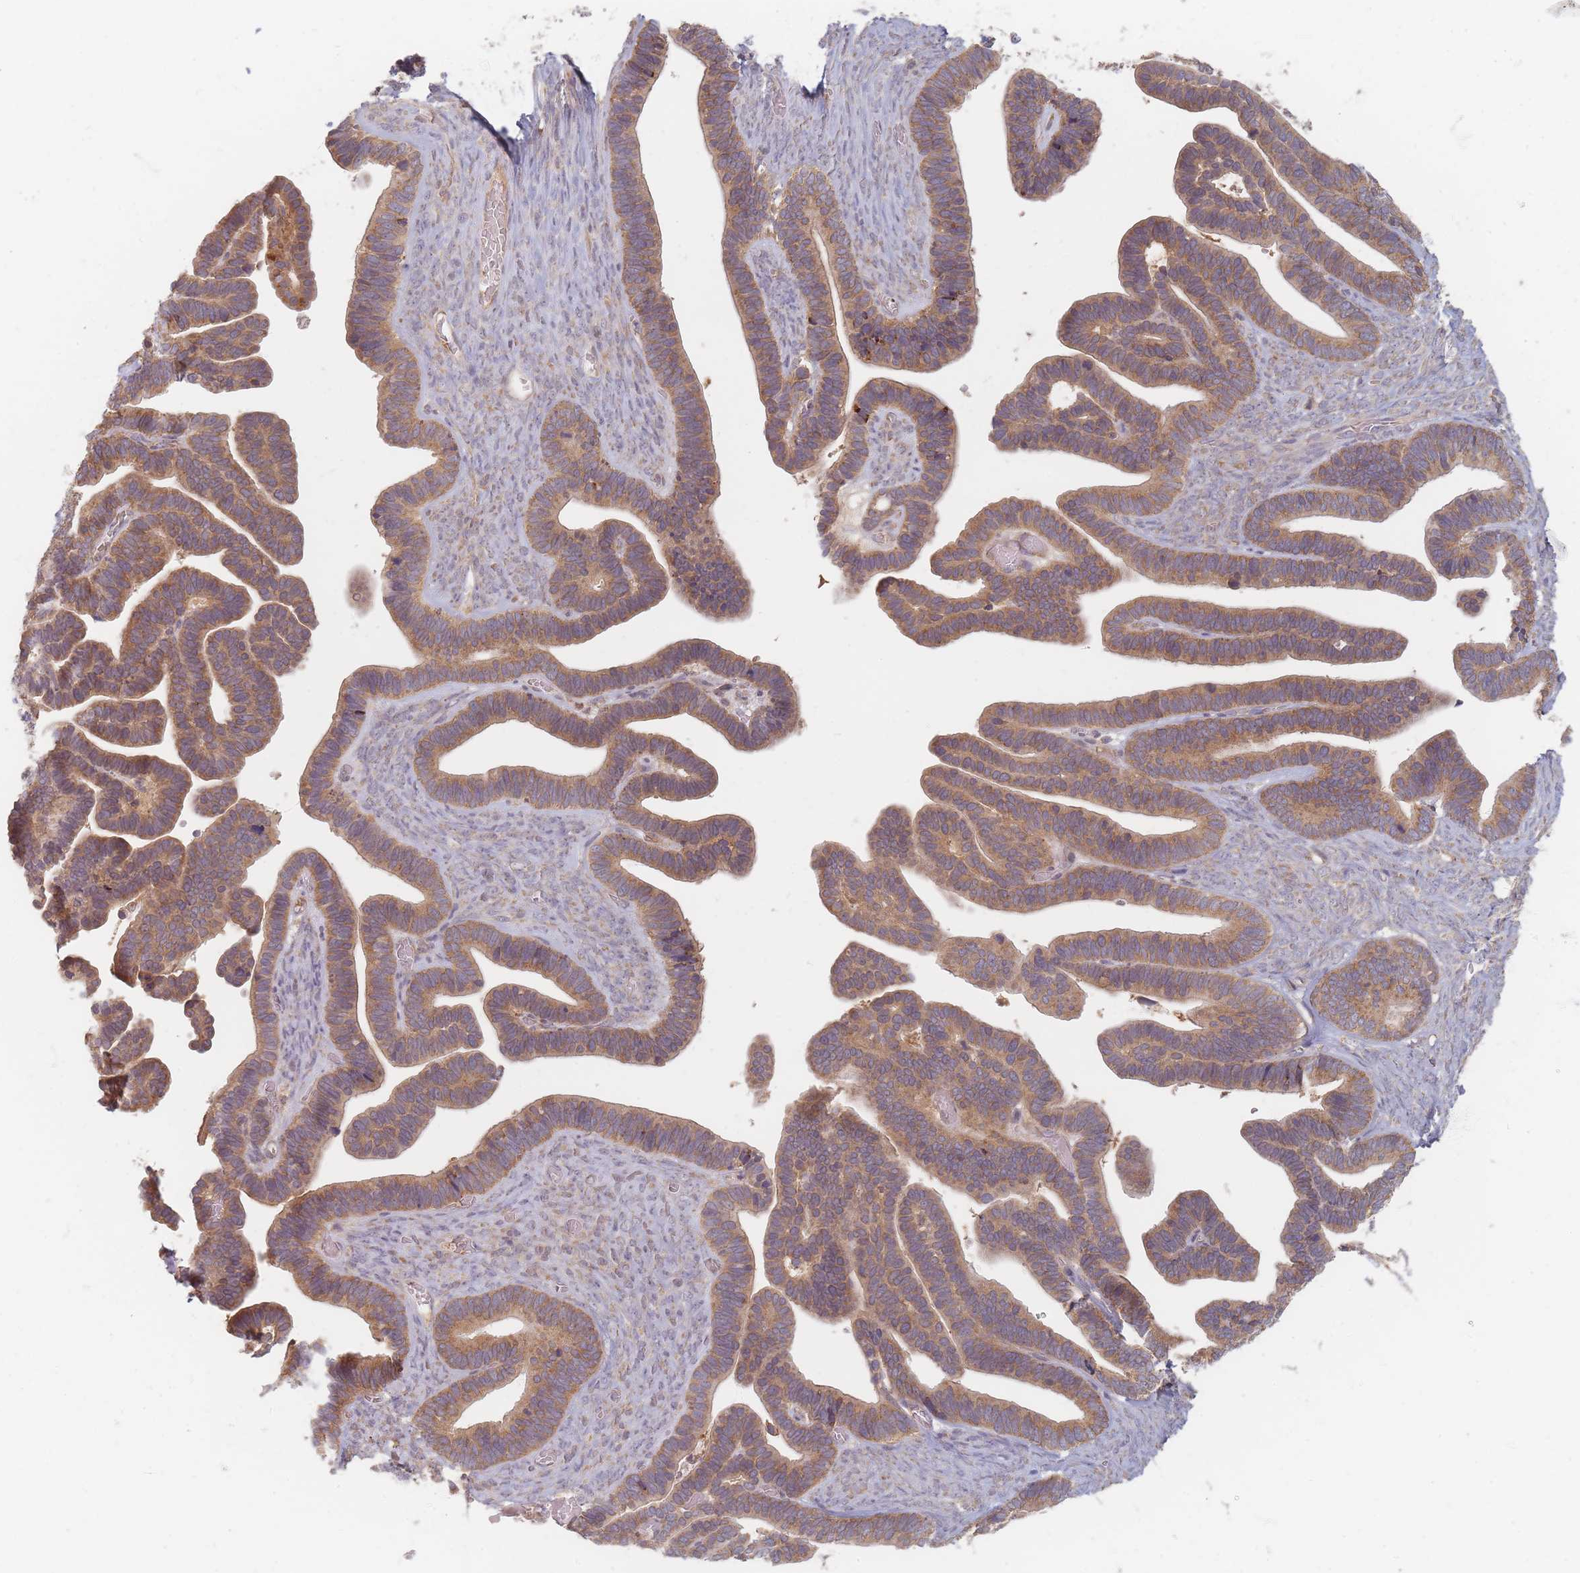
{"staining": {"intensity": "moderate", "quantity": ">75%", "location": "cytoplasmic/membranous"}, "tissue": "ovarian cancer", "cell_type": "Tumor cells", "image_type": "cancer", "snomed": [{"axis": "morphology", "description": "Cystadenocarcinoma, serous, NOS"}, {"axis": "topography", "description": "Ovary"}], "caption": "The micrograph displays a brown stain indicating the presence of a protein in the cytoplasmic/membranous of tumor cells in serous cystadenocarcinoma (ovarian). Nuclei are stained in blue.", "gene": "SLC35F3", "patient": {"sex": "female", "age": 56}}